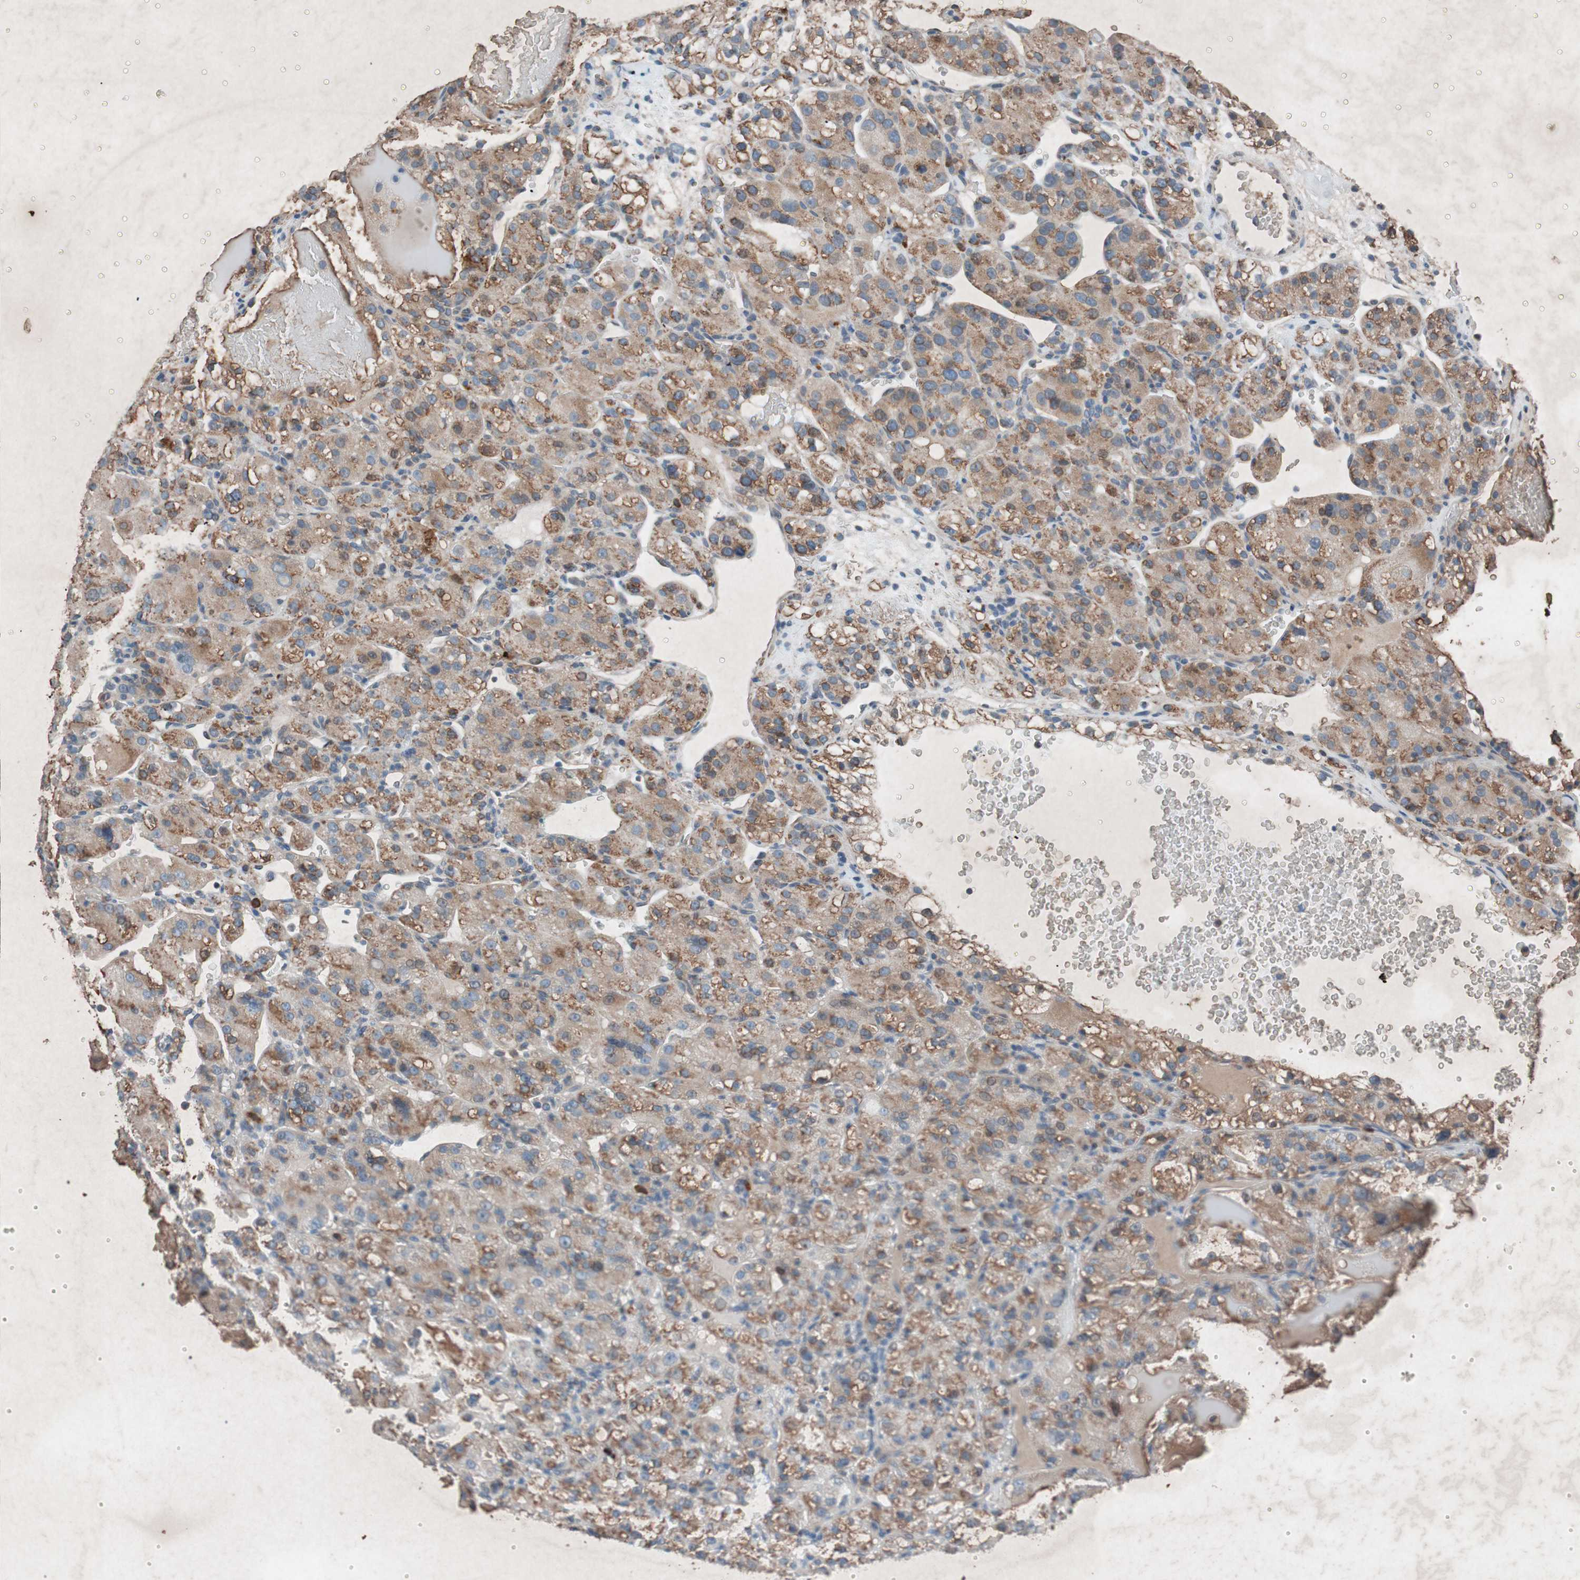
{"staining": {"intensity": "moderate", "quantity": ">75%", "location": "cytoplasmic/membranous"}, "tissue": "renal cancer", "cell_type": "Tumor cells", "image_type": "cancer", "snomed": [{"axis": "morphology", "description": "Normal tissue, NOS"}, {"axis": "morphology", "description": "Adenocarcinoma, NOS"}, {"axis": "topography", "description": "Kidney"}], "caption": "The histopathology image displays staining of renal cancer, revealing moderate cytoplasmic/membranous protein staining (brown color) within tumor cells.", "gene": "GRB7", "patient": {"sex": "male", "age": 61}}